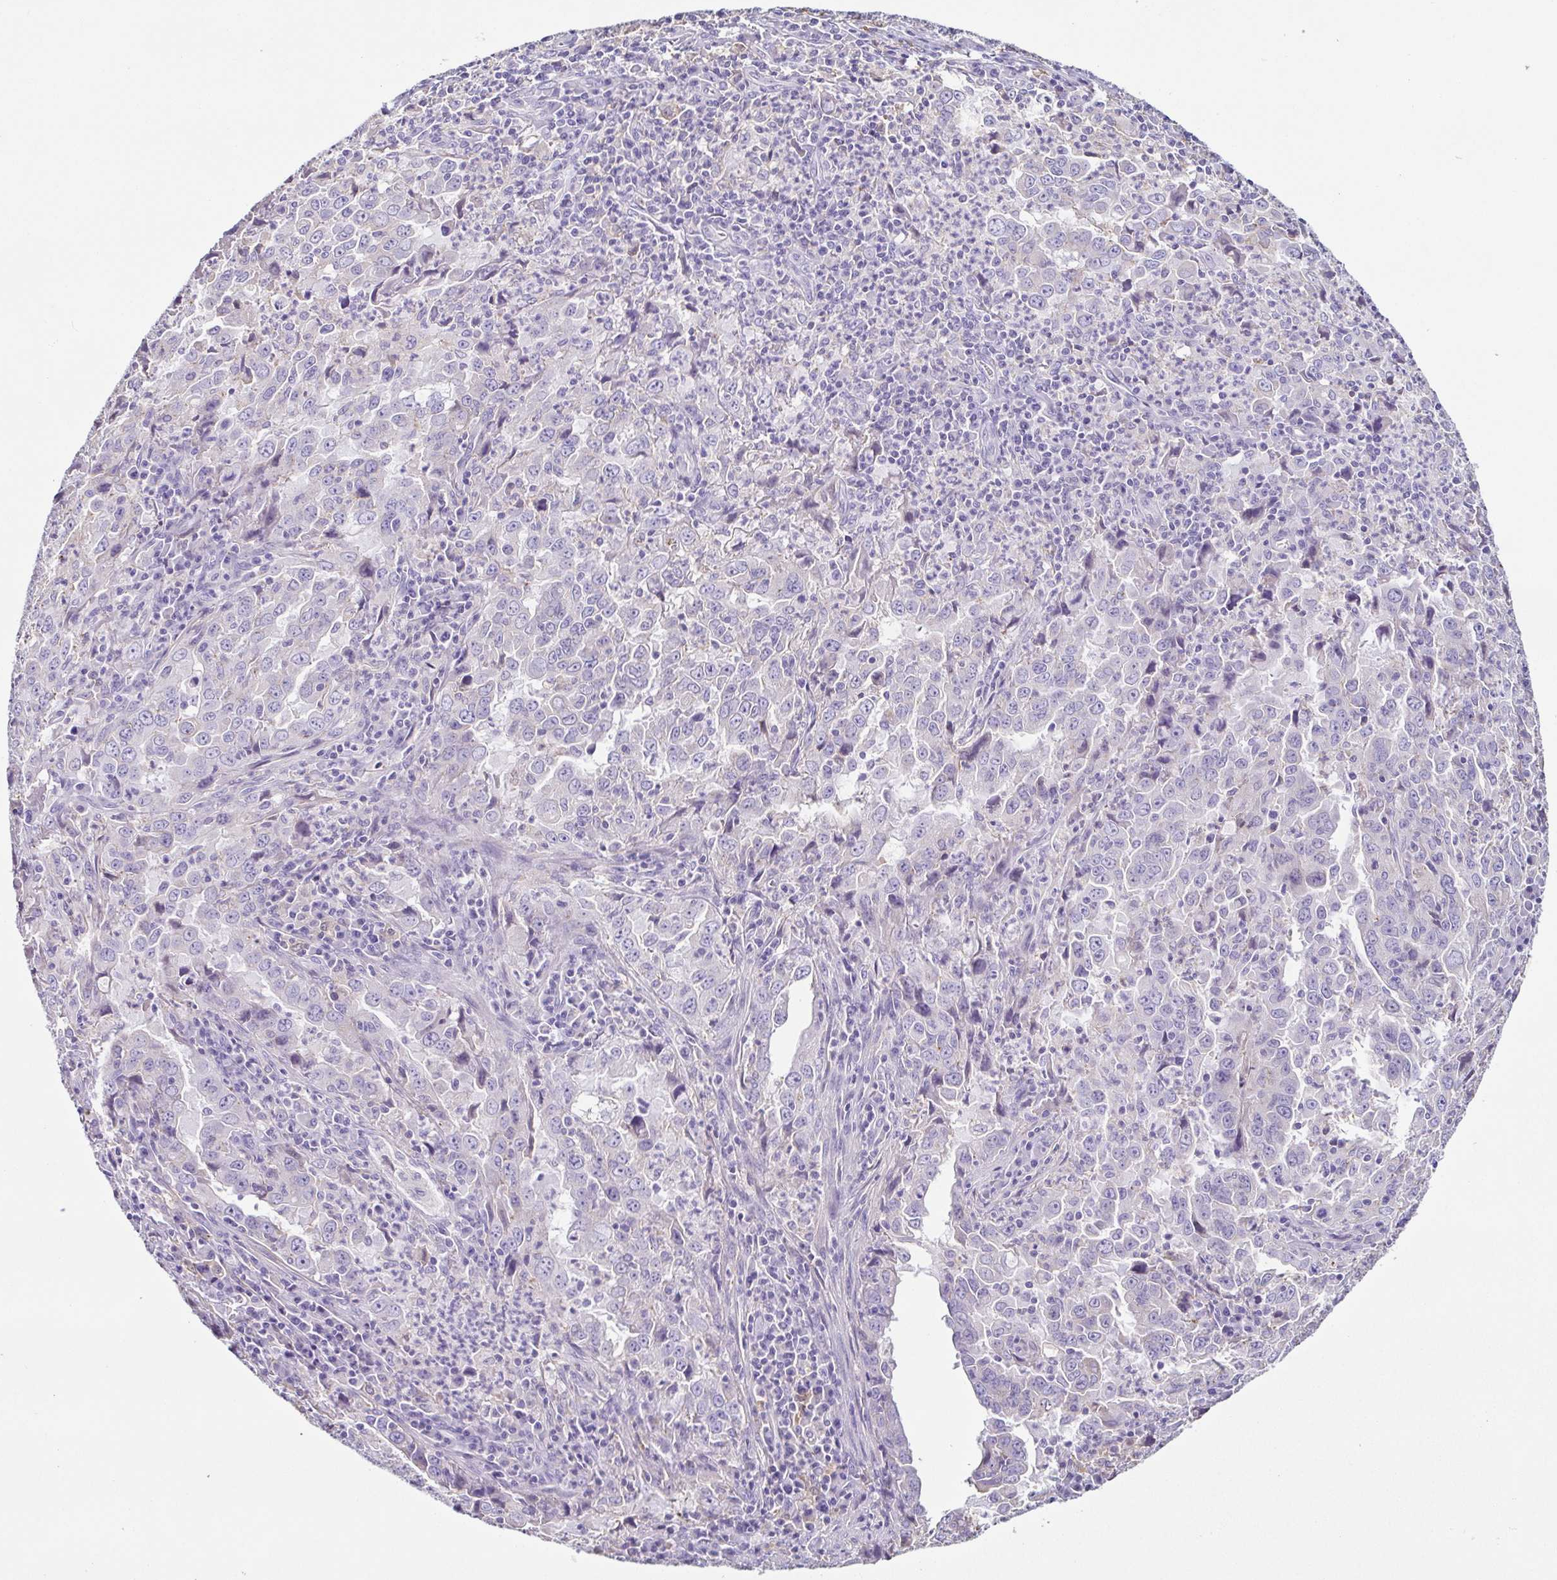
{"staining": {"intensity": "negative", "quantity": "none", "location": "none"}, "tissue": "lung cancer", "cell_type": "Tumor cells", "image_type": "cancer", "snomed": [{"axis": "morphology", "description": "Adenocarcinoma, NOS"}, {"axis": "topography", "description": "Lung"}], "caption": "An immunohistochemistry photomicrograph of lung adenocarcinoma is shown. There is no staining in tumor cells of lung adenocarcinoma. (Brightfield microscopy of DAB (3,3'-diaminobenzidine) immunohistochemistry (IHC) at high magnification).", "gene": "ANXA10", "patient": {"sex": "male", "age": 67}}